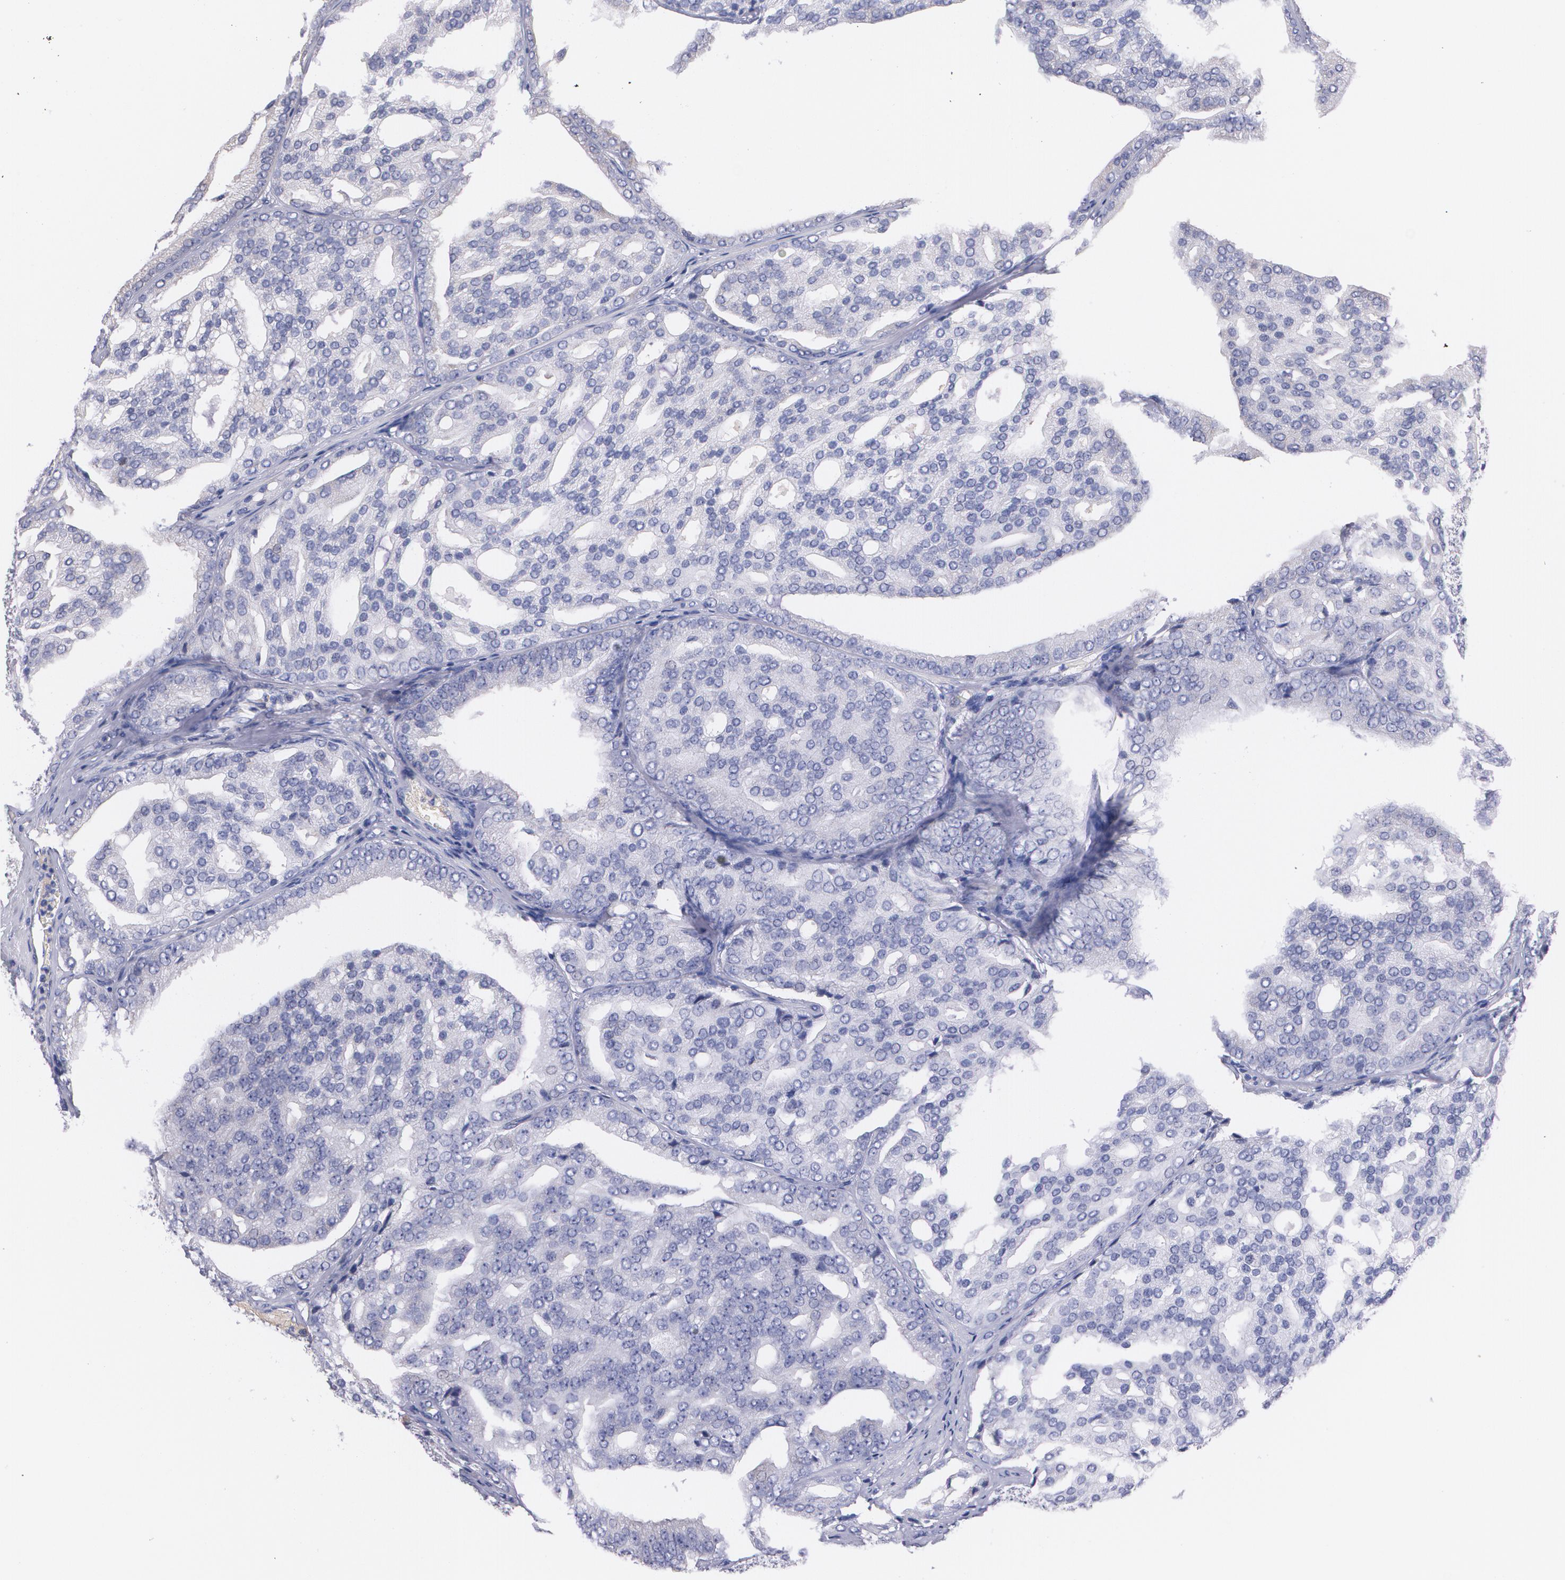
{"staining": {"intensity": "negative", "quantity": "none", "location": "none"}, "tissue": "prostate cancer", "cell_type": "Tumor cells", "image_type": "cancer", "snomed": [{"axis": "morphology", "description": "Adenocarcinoma, High grade"}, {"axis": "topography", "description": "Prostate"}], "caption": "A histopathology image of human high-grade adenocarcinoma (prostate) is negative for staining in tumor cells.", "gene": "AMBP", "patient": {"sex": "male", "age": 64}}